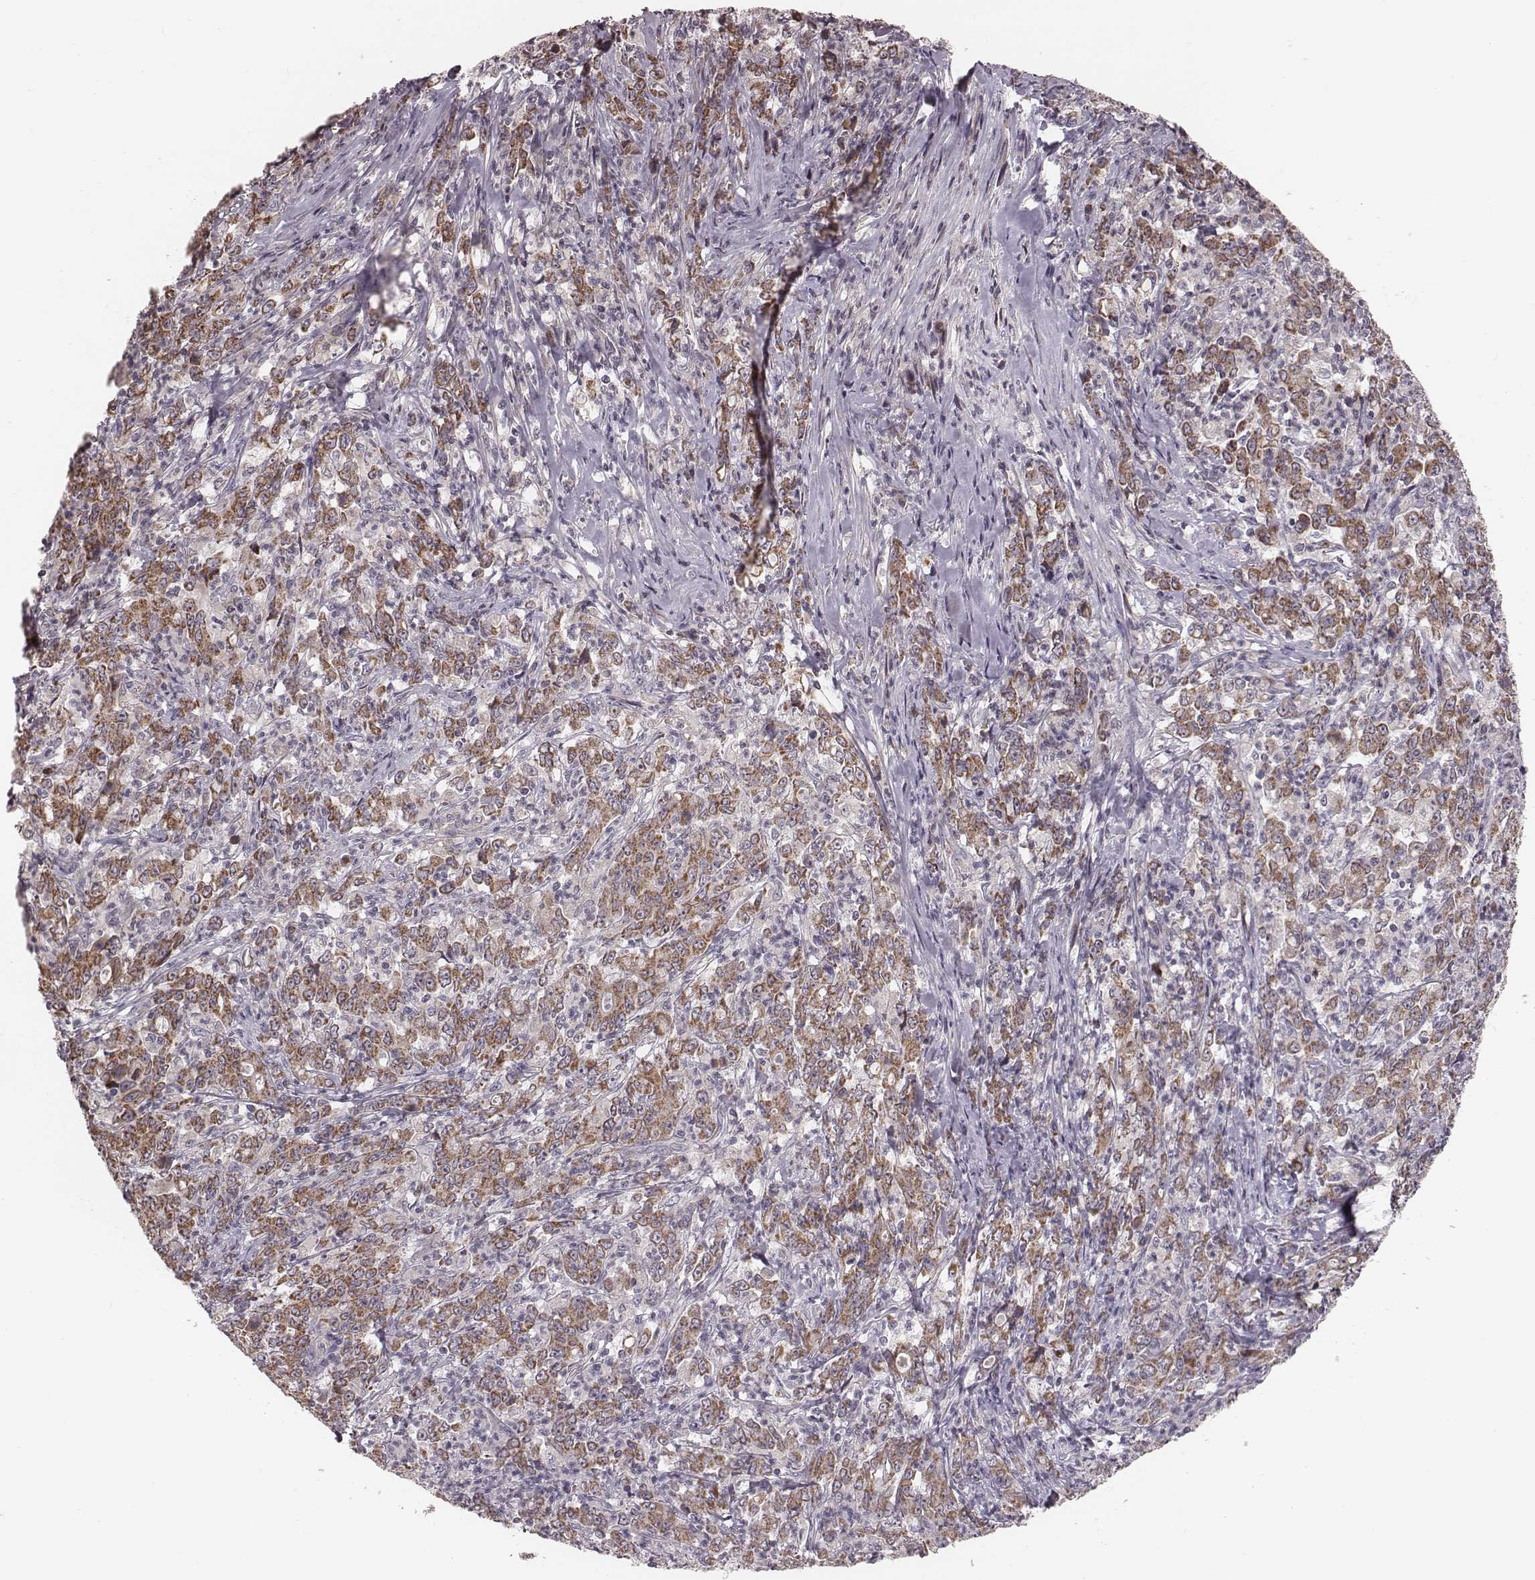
{"staining": {"intensity": "moderate", "quantity": "25%-75%", "location": "cytoplasmic/membranous"}, "tissue": "stomach cancer", "cell_type": "Tumor cells", "image_type": "cancer", "snomed": [{"axis": "morphology", "description": "Adenocarcinoma, NOS"}, {"axis": "topography", "description": "Stomach, lower"}], "caption": "This photomicrograph shows immunohistochemistry (IHC) staining of stomach cancer (adenocarcinoma), with medium moderate cytoplasmic/membranous staining in approximately 25%-75% of tumor cells.", "gene": "MRPS27", "patient": {"sex": "female", "age": 71}}